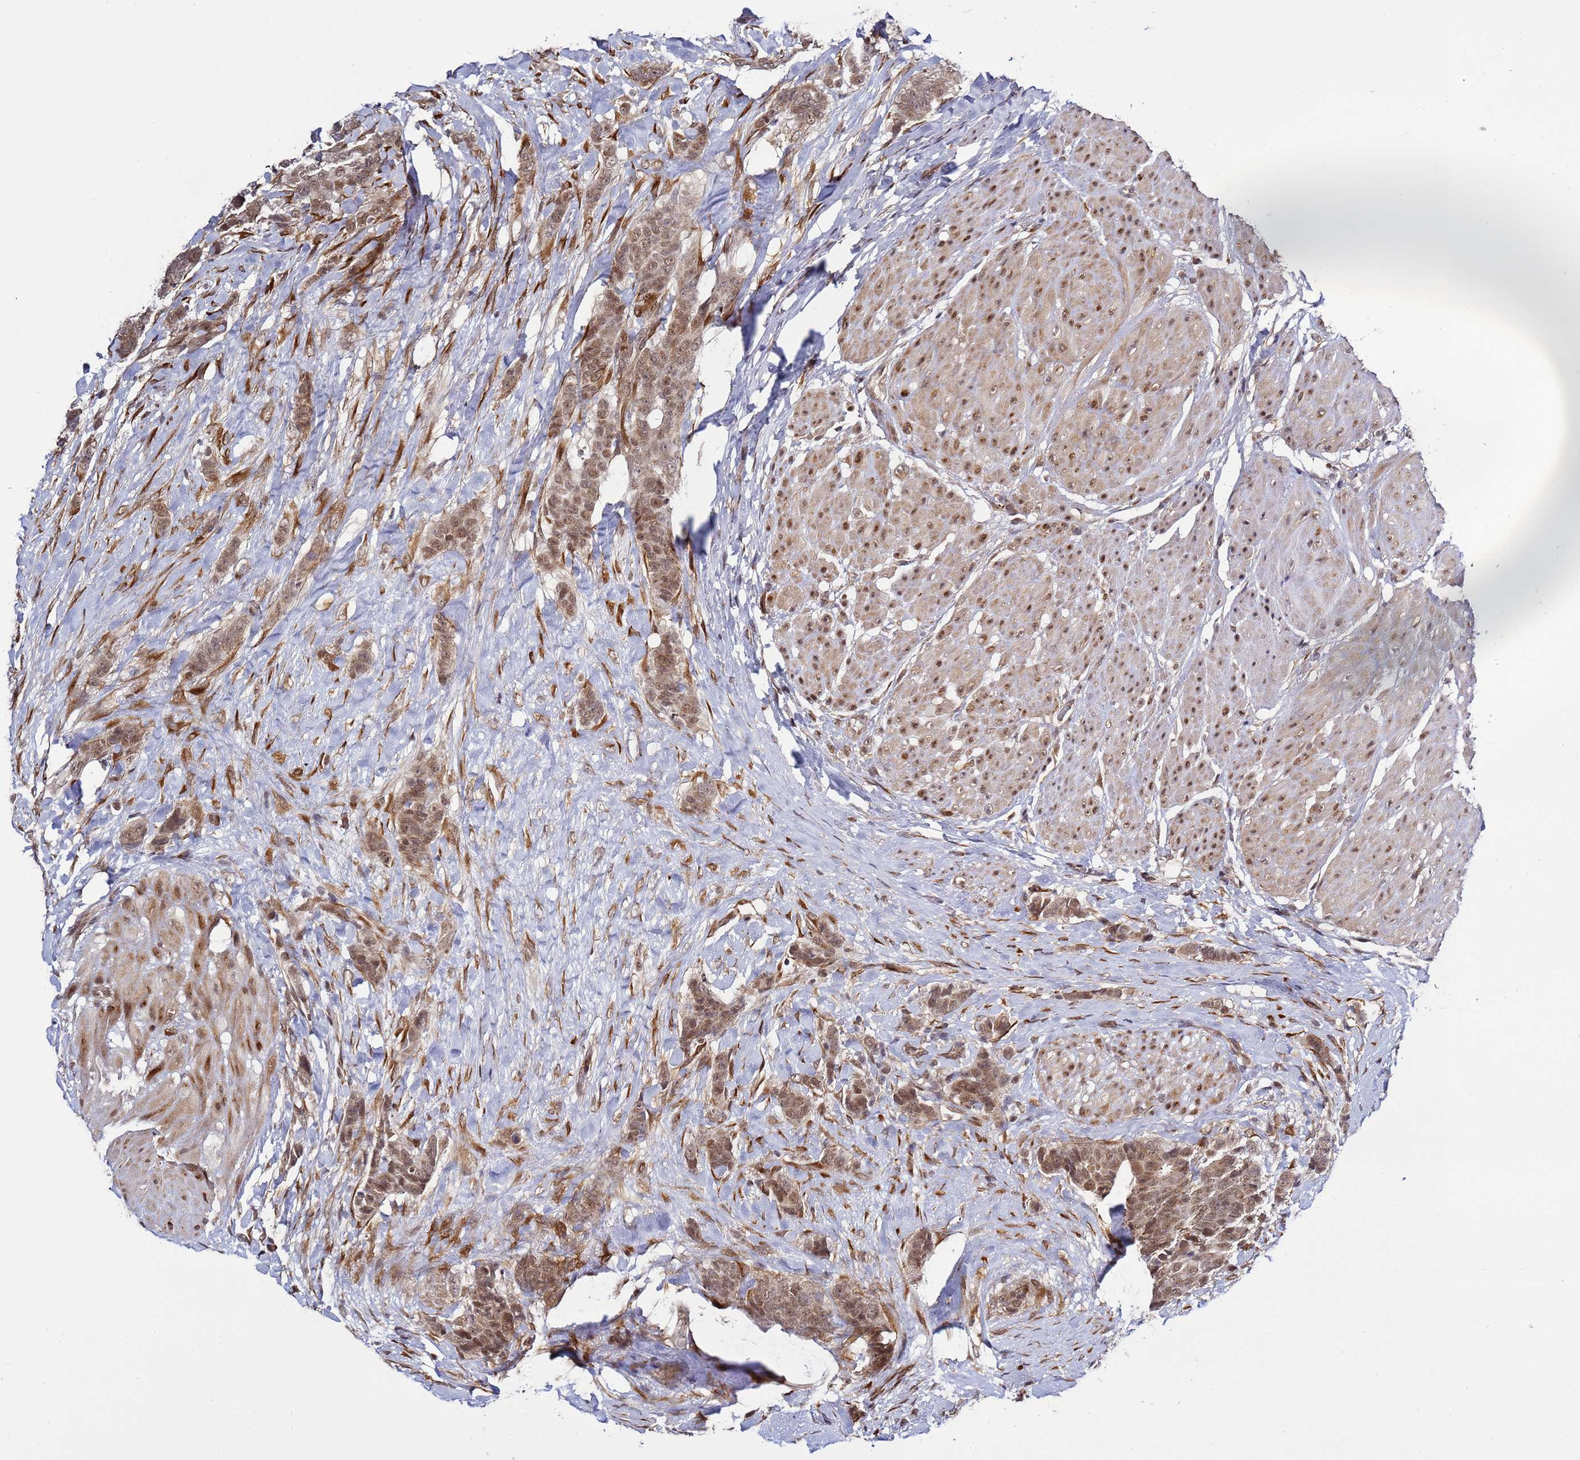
{"staining": {"intensity": "moderate", "quantity": ">75%", "location": "cytoplasmic/membranous,nuclear"}, "tissue": "breast cancer", "cell_type": "Tumor cells", "image_type": "cancer", "snomed": [{"axis": "morphology", "description": "Duct carcinoma"}, {"axis": "topography", "description": "Breast"}], "caption": "A medium amount of moderate cytoplasmic/membranous and nuclear expression is appreciated in approximately >75% of tumor cells in breast cancer tissue. Ihc stains the protein of interest in brown and the nuclei are stained blue.", "gene": "POLR2D", "patient": {"sex": "female", "age": 40}}